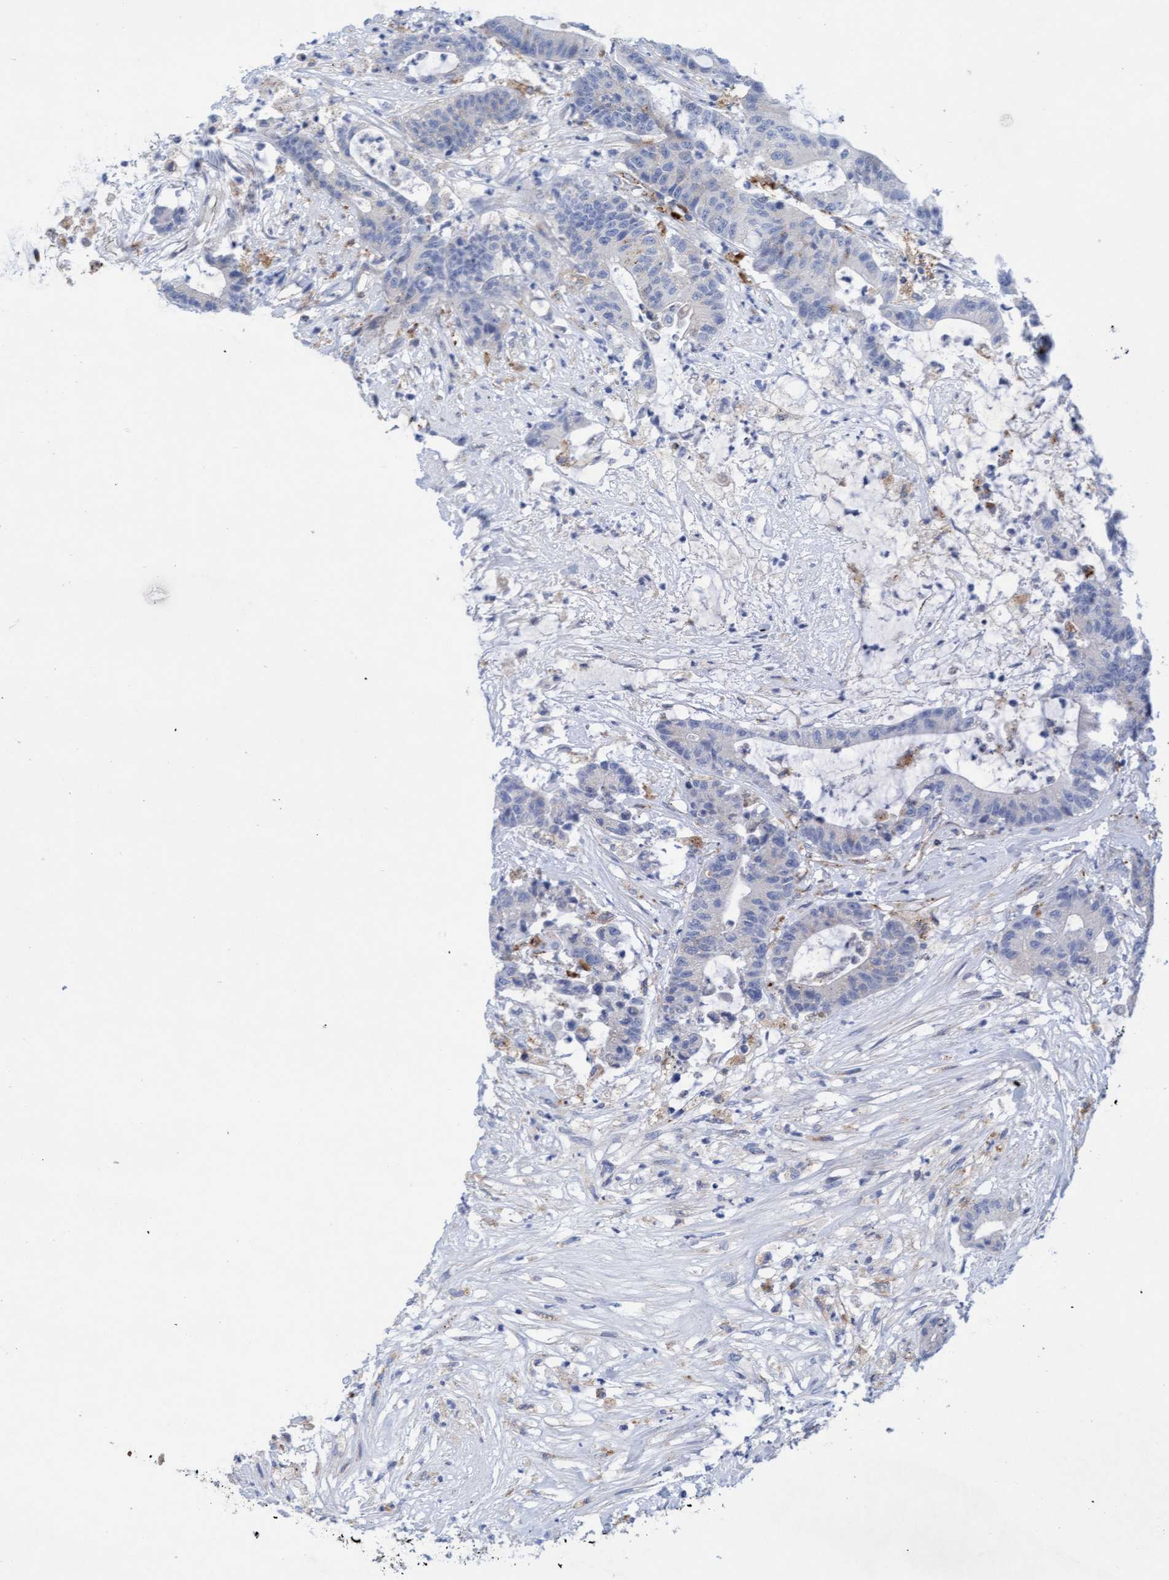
{"staining": {"intensity": "negative", "quantity": "none", "location": "none"}, "tissue": "colorectal cancer", "cell_type": "Tumor cells", "image_type": "cancer", "snomed": [{"axis": "morphology", "description": "Adenocarcinoma, NOS"}, {"axis": "topography", "description": "Colon"}], "caption": "Tumor cells are negative for brown protein staining in colorectal cancer (adenocarcinoma). (Immunohistochemistry (ihc), brightfield microscopy, high magnification).", "gene": "SGSH", "patient": {"sex": "female", "age": 84}}